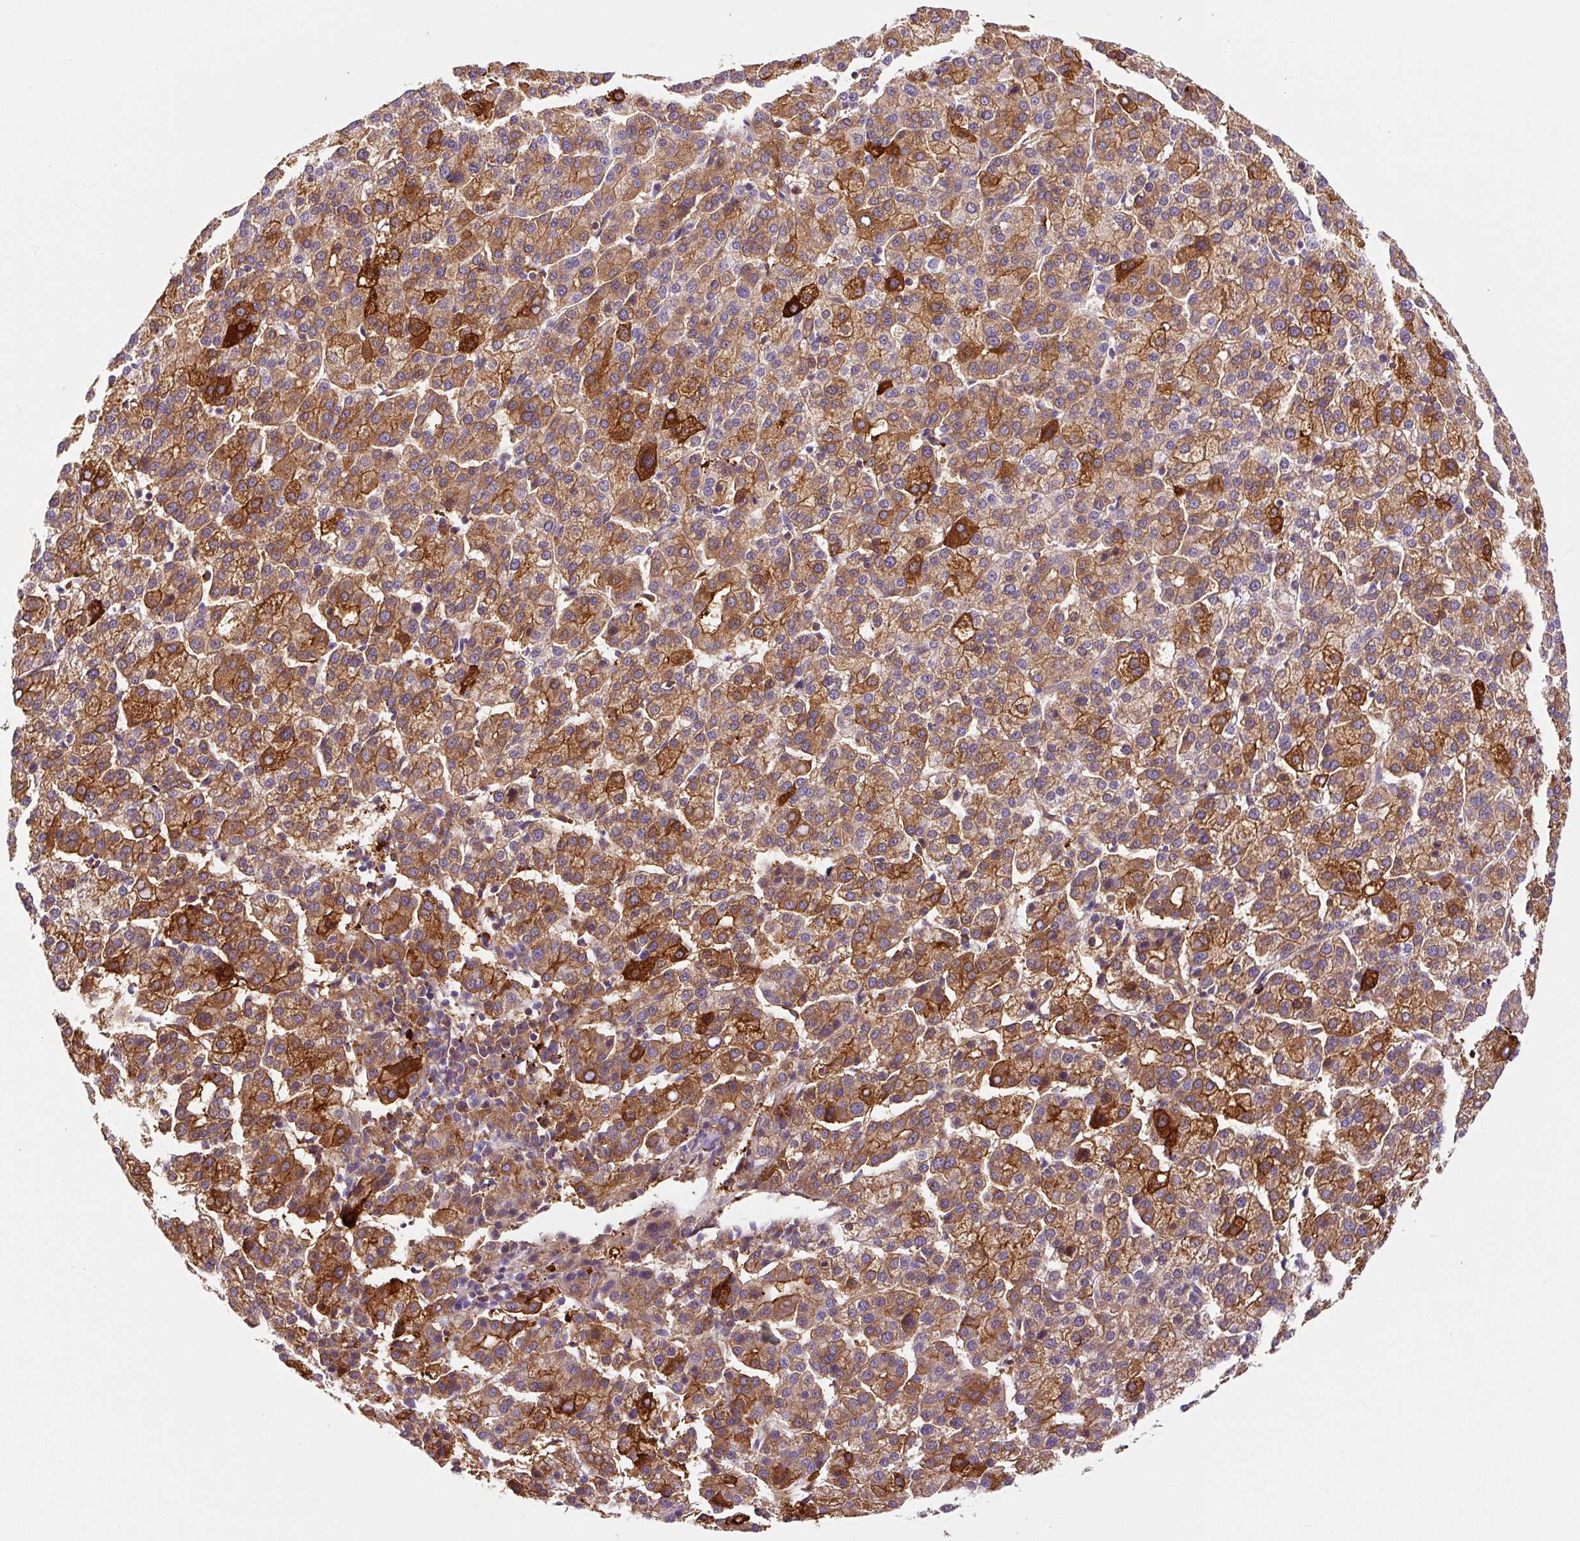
{"staining": {"intensity": "strong", "quantity": ">75%", "location": "cytoplasmic/membranous"}, "tissue": "liver cancer", "cell_type": "Tumor cells", "image_type": "cancer", "snomed": [{"axis": "morphology", "description": "Carcinoma, Hepatocellular, NOS"}, {"axis": "topography", "description": "Liver"}], "caption": "A high amount of strong cytoplasmic/membranous staining is appreciated in approximately >75% of tumor cells in liver hepatocellular carcinoma tissue. (DAB = brown stain, brightfield microscopy at high magnification).", "gene": "FUT10", "patient": {"sex": "female", "age": 58}}